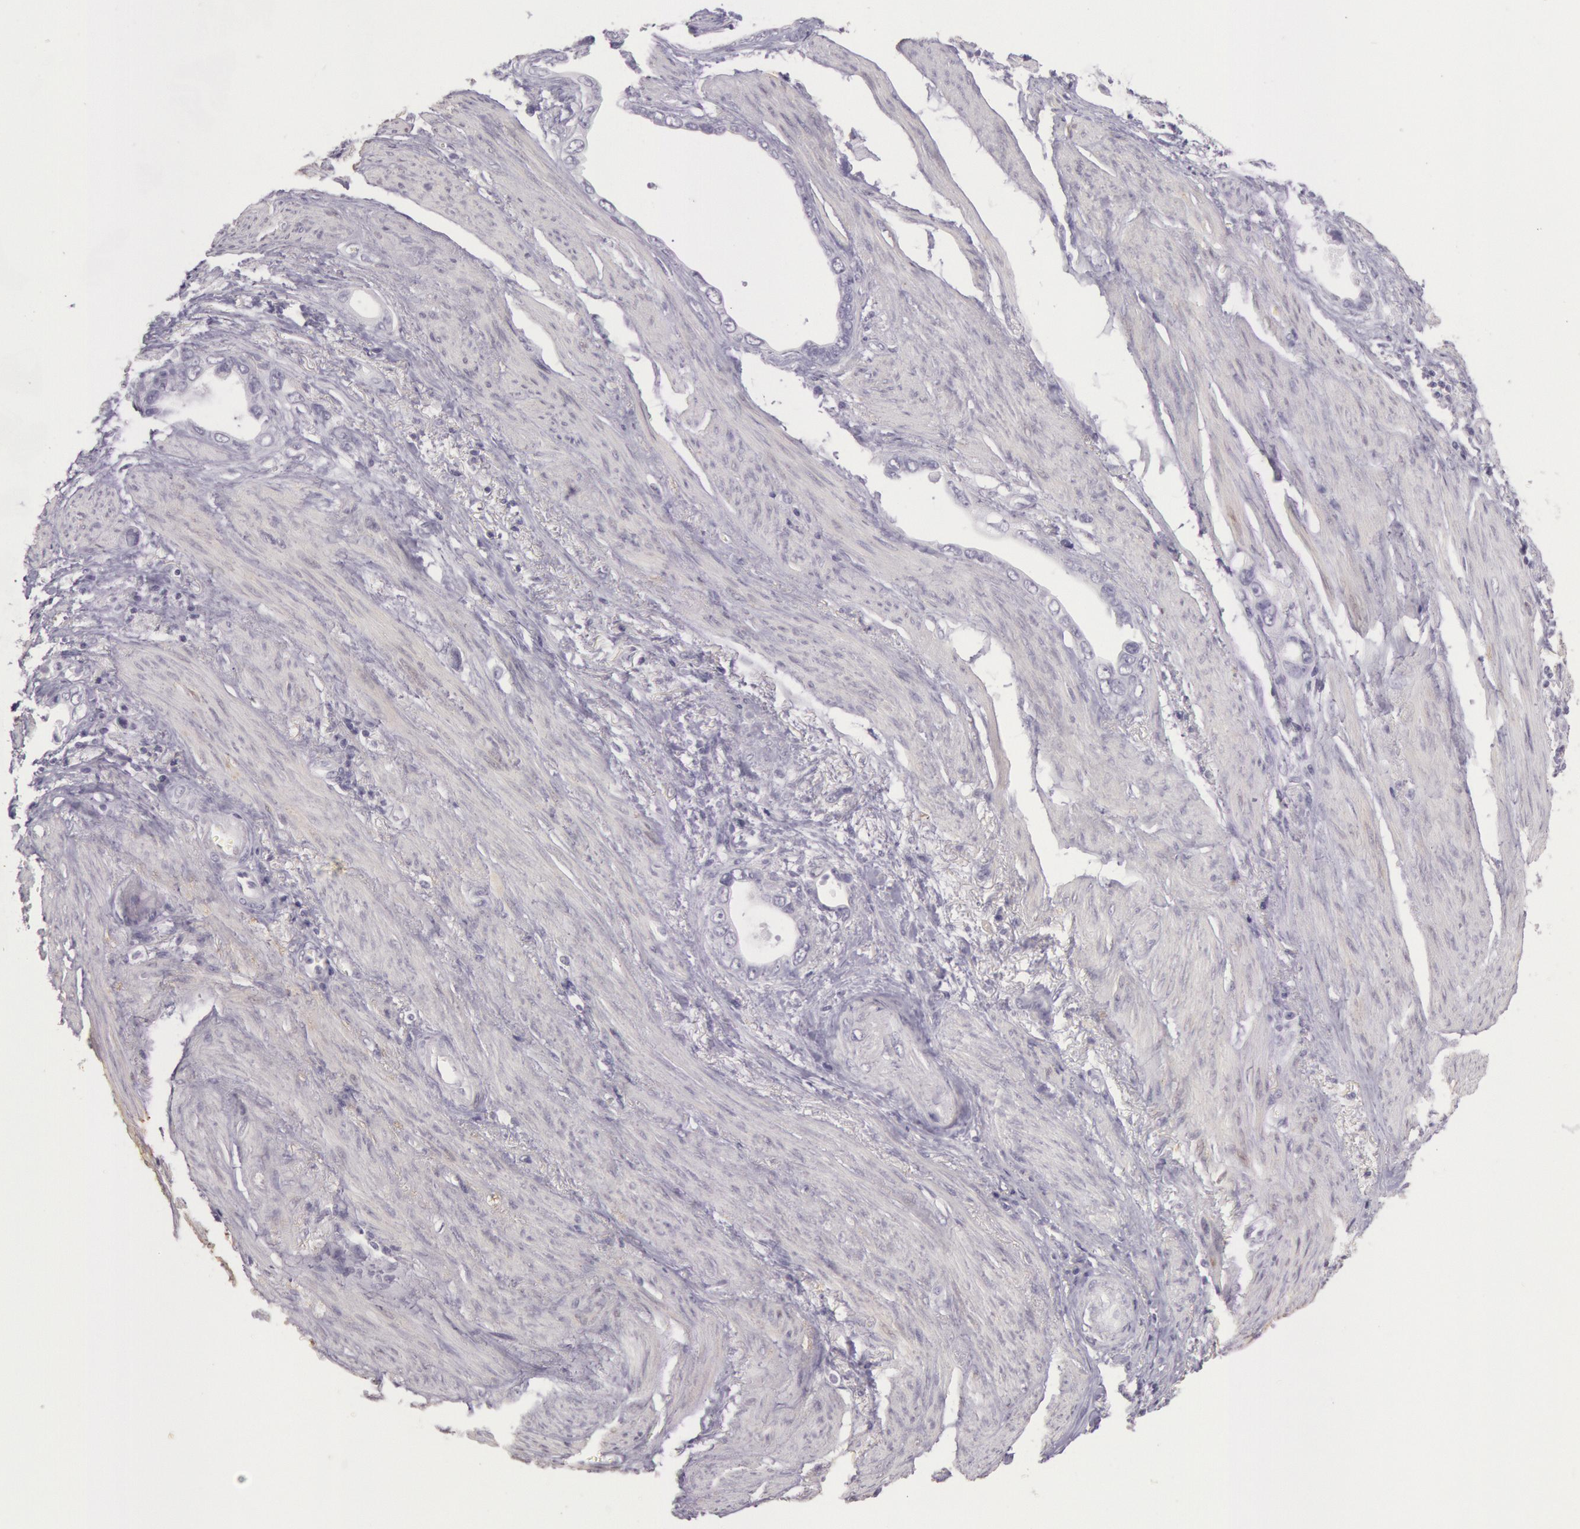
{"staining": {"intensity": "negative", "quantity": "none", "location": "none"}, "tissue": "stomach cancer", "cell_type": "Tumor cells", "image_type": "cancer", "snomed": [{"axis": "morphology", "description": "Adenocarcinoma, NOS"}, {"axis": "topography", "description": "Stomach"}], "caption": "Tumor cells are negative for brown protein staining in stomach cancer.", "gene": "CKB", "patient": {"sex": "male", "age": 78}}